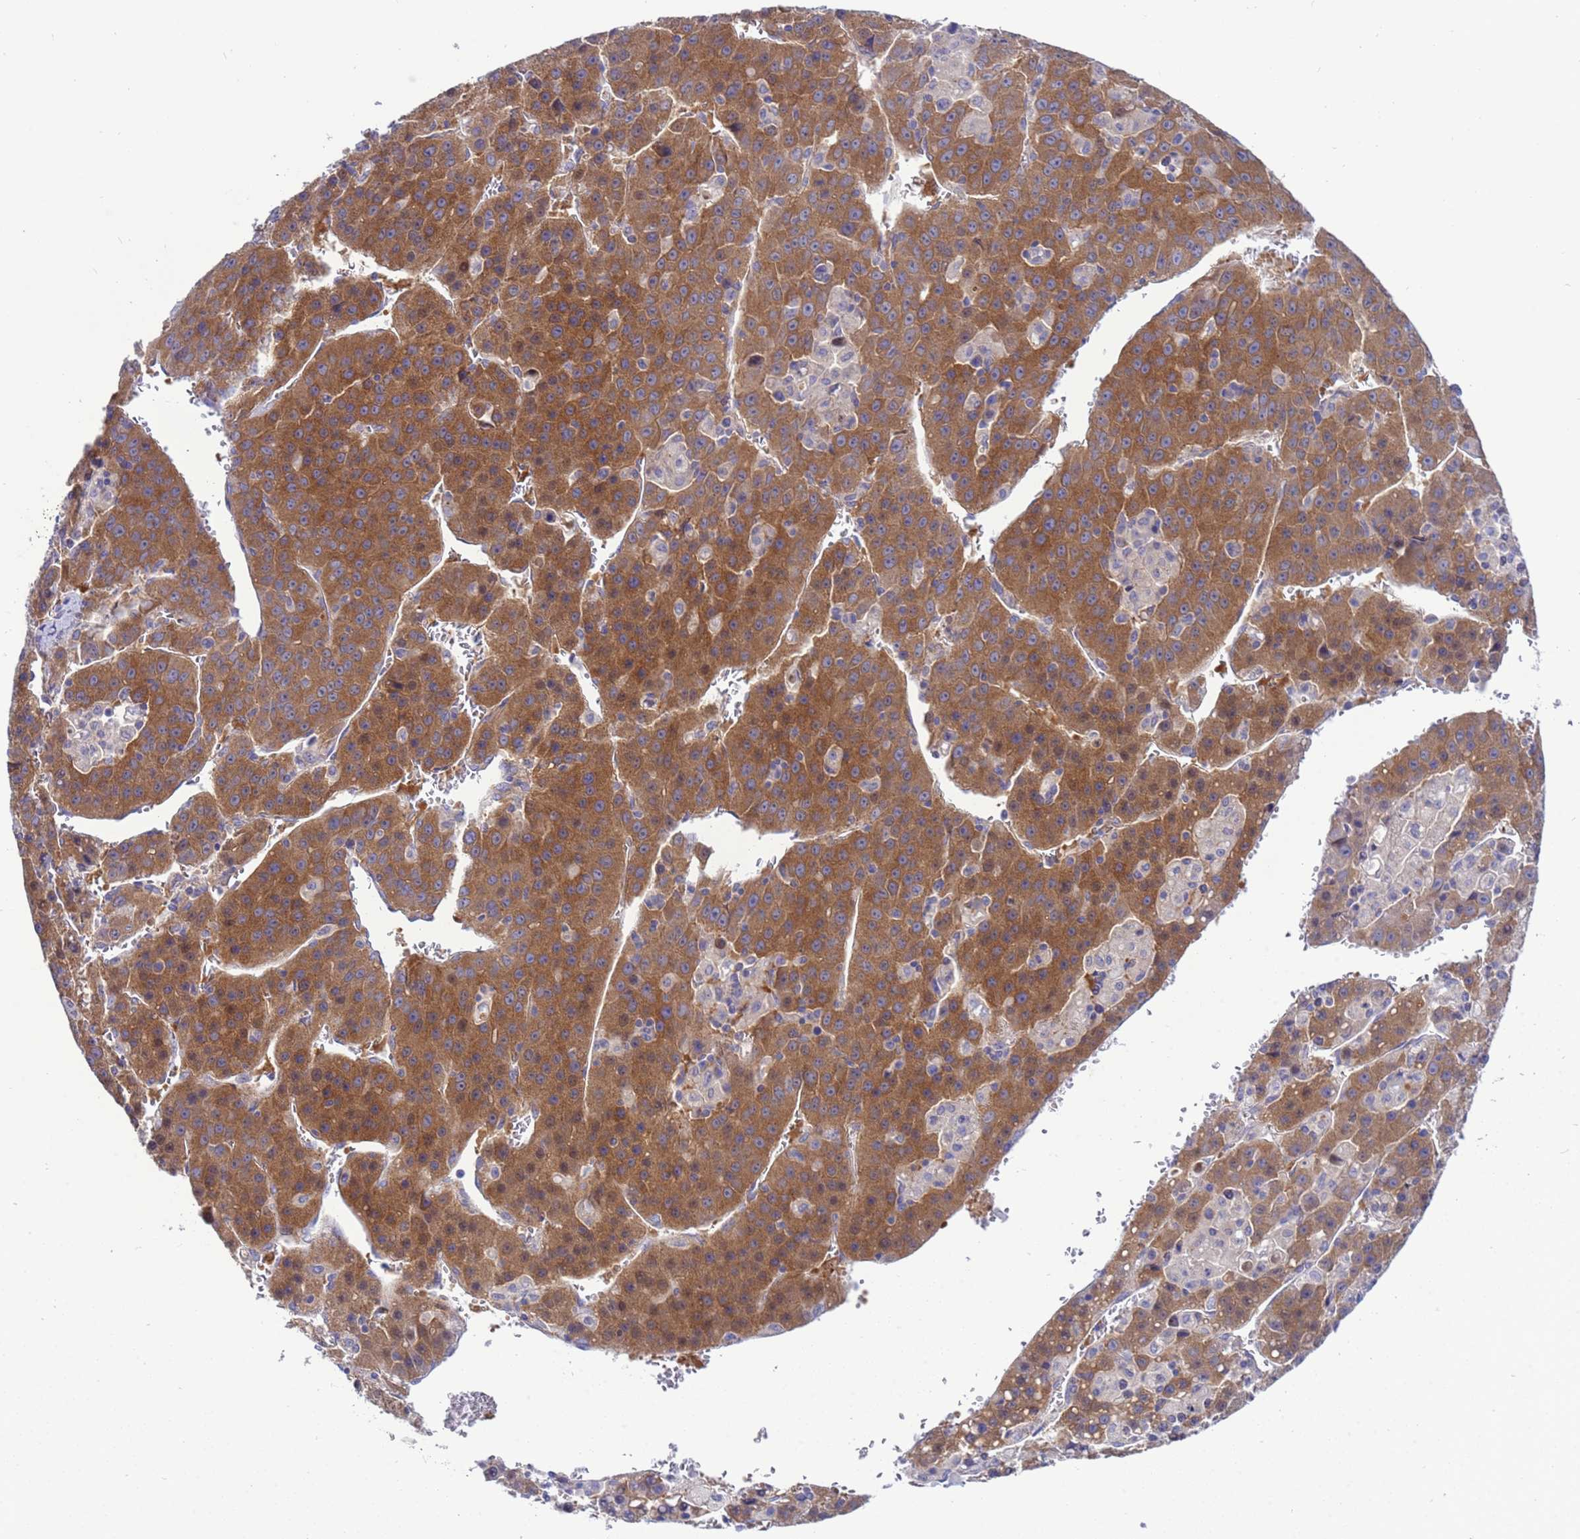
{"staining": {"intensity": "moderate", "quantity": ">75%", "location": "cytoplasmic/membranous"}, "tissue": "liver cancer", "cell_type": "Tumor cells", "image_type": "cancer", "snomed": [{"axis": "morphology", "description": "Carcinoma, Hepatocellular, NOS"}, {"axis": "topography", "description": "Liver"}], "caption": "Immunohistochemistry (DAB (3,3'-diaminobenzidine)) staining of human liver cancer shows moderate cytoplasmic/membranous protein expression in approximately >75% of tumor cells. The staining was performed using DAB (3,3'-diaminobenzidine), with brown indicating positive protein expression. Nuclei are stained blue with hematoxylin.", "gene": "RC3H2", "patient": {"sex": "female", "age": 53}}